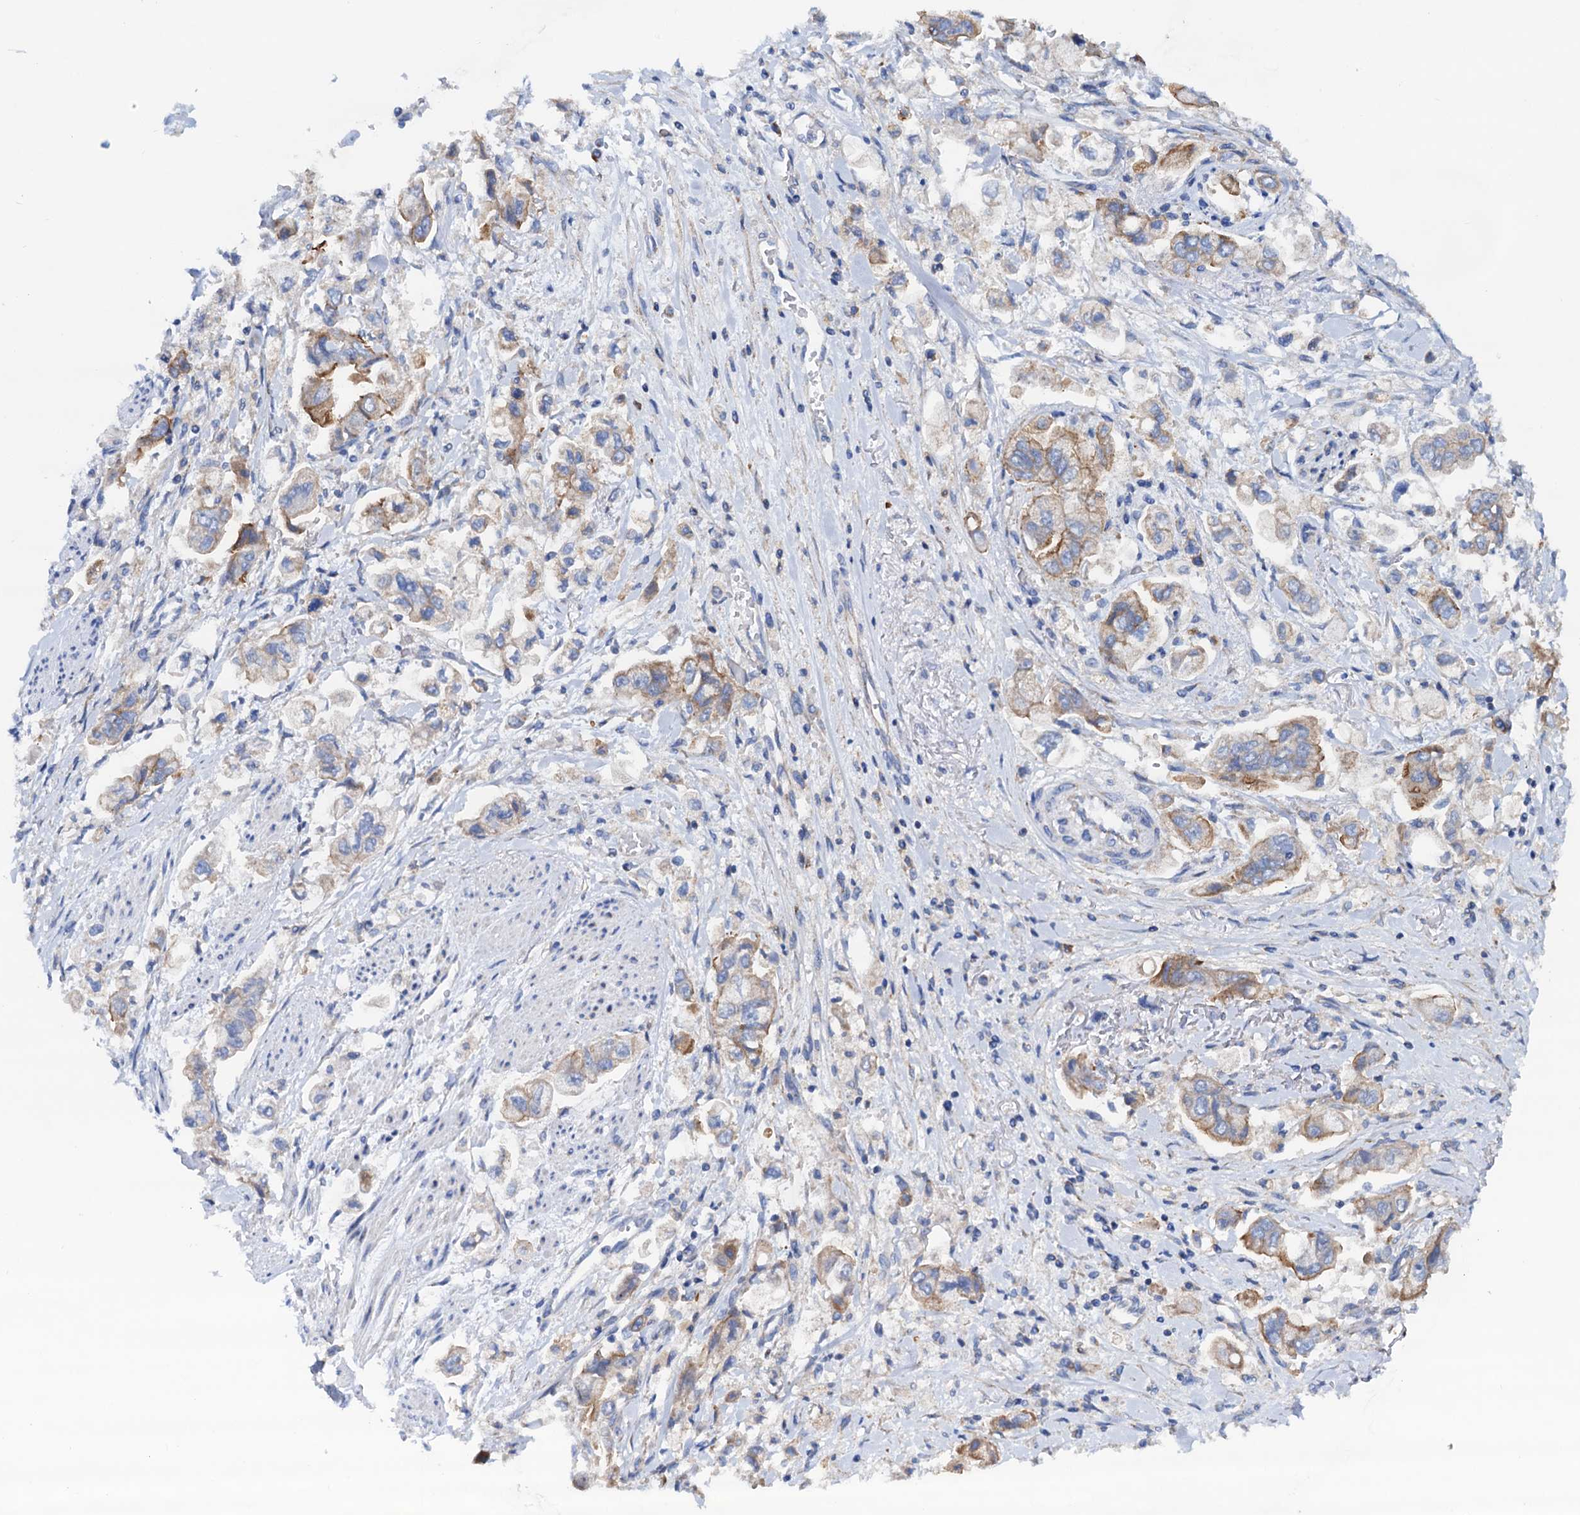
{"staining": {"intensity": "moderate", "quantity": "<25%", "location": "cytoplasmic/membranous"}, "tissue": "stomach cancer", "cell_type": "Tumor cells", "image_type": "cancer", "snomed": [{"axis": "morphology", "description": "Adenocarcinoma, NOS"}, {"axis": "topography", "description": "Stomach"}], "caption": "Immunohistochemistry of human stomach cancer (adenocarcinoma) reveals low levels of moderate cytoplasmic/membranous staining in approximately <25% of tumor cells.", "gene": "RASSF9", "patient": {"sex": "male", "age": 62}}